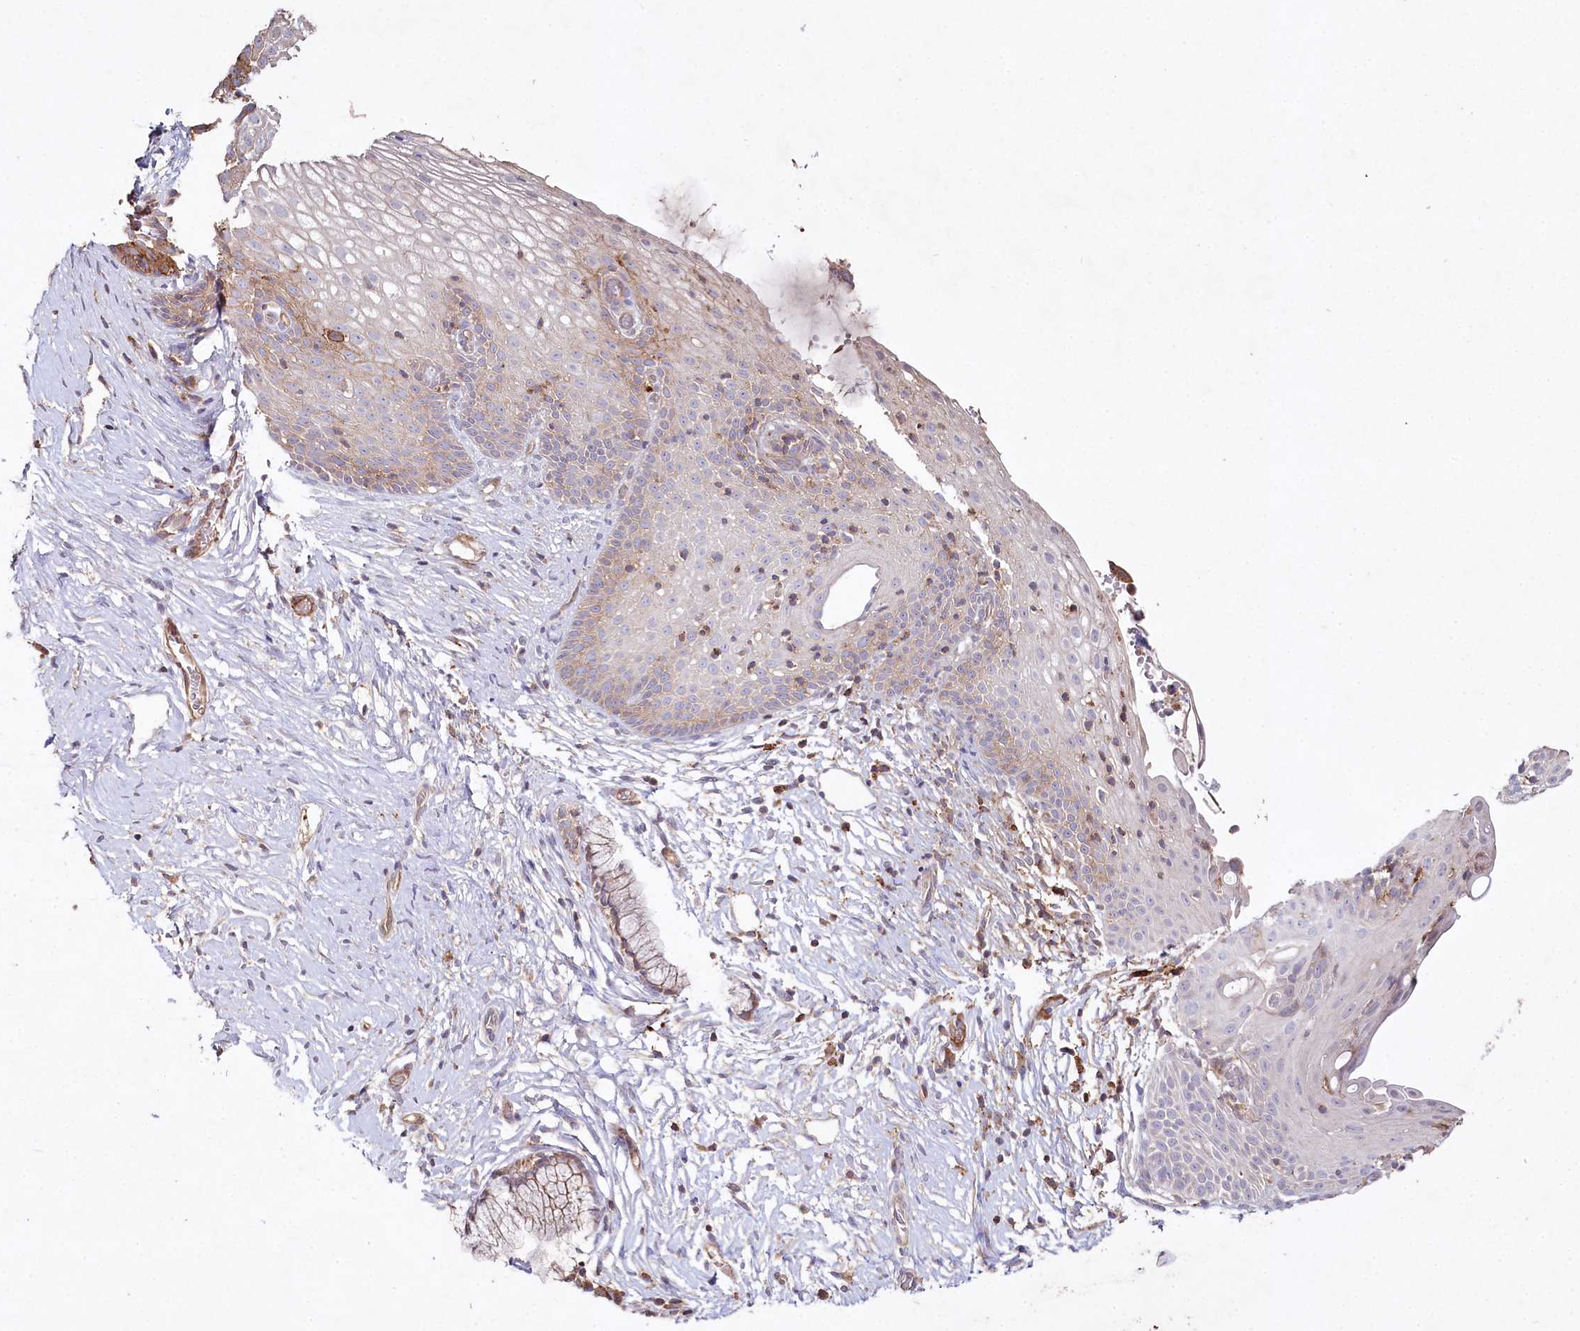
{"staining": {"intensity": "negative", "quantity": "none", "location": "none"}, "tissue": "cervix", "cell_type": "Glandular cells", "image_type": "normal", "snomed": [{"axis": "morphology", "description": "Normal tissue, NOS"}, {"axis": "topography", "description": "Cervix"}], "caption": "Immunohistochemistry of benign human cervix exhibits no staining in glandular cells. The staining was performed using DAB to visualize the protein expression in brown, while the nuclei were stained in blue with hematoxylin (Magnification: 20x).", "gene": "RBP5", "patient": {"sex": "female", "age": 33}}